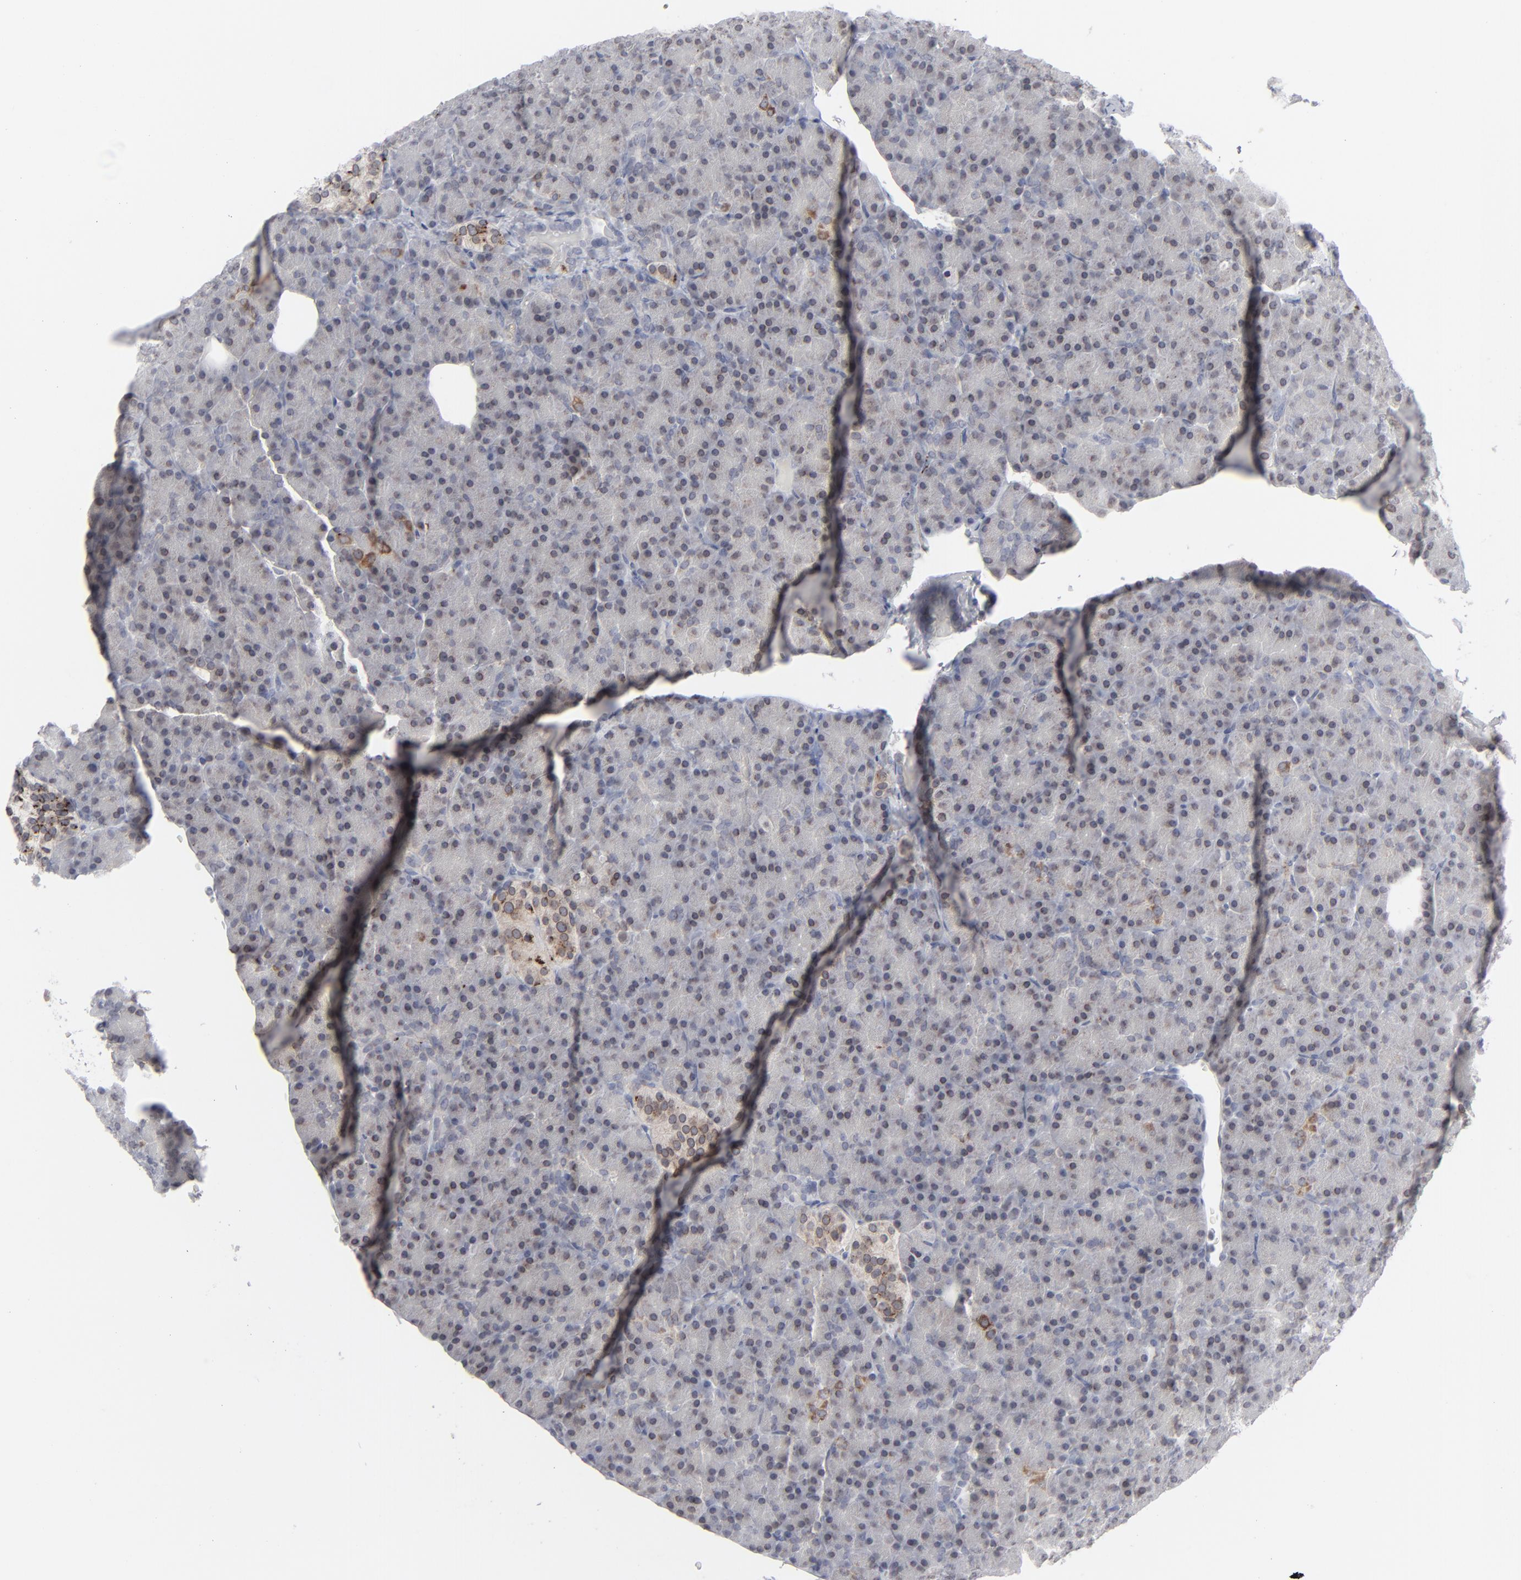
{"staining": {"intensity": "negative", "quantity": "none", "location": "none"}, "tissue": "pancreas", "cell_type": "Exocrine glandular cells", "image_type": "normal", "snomed": [{"axis": "morphology", "description": "Normal tissue, NOS"}, {"axis": "topography", "description": "Pancreas"}], "caption": "Immunohistochemistry of normal pancreas demonstrates no positivity in exocrine glandular cells.", "gene": "NUP88", "patient": {"sex": "female", "age": 43}}